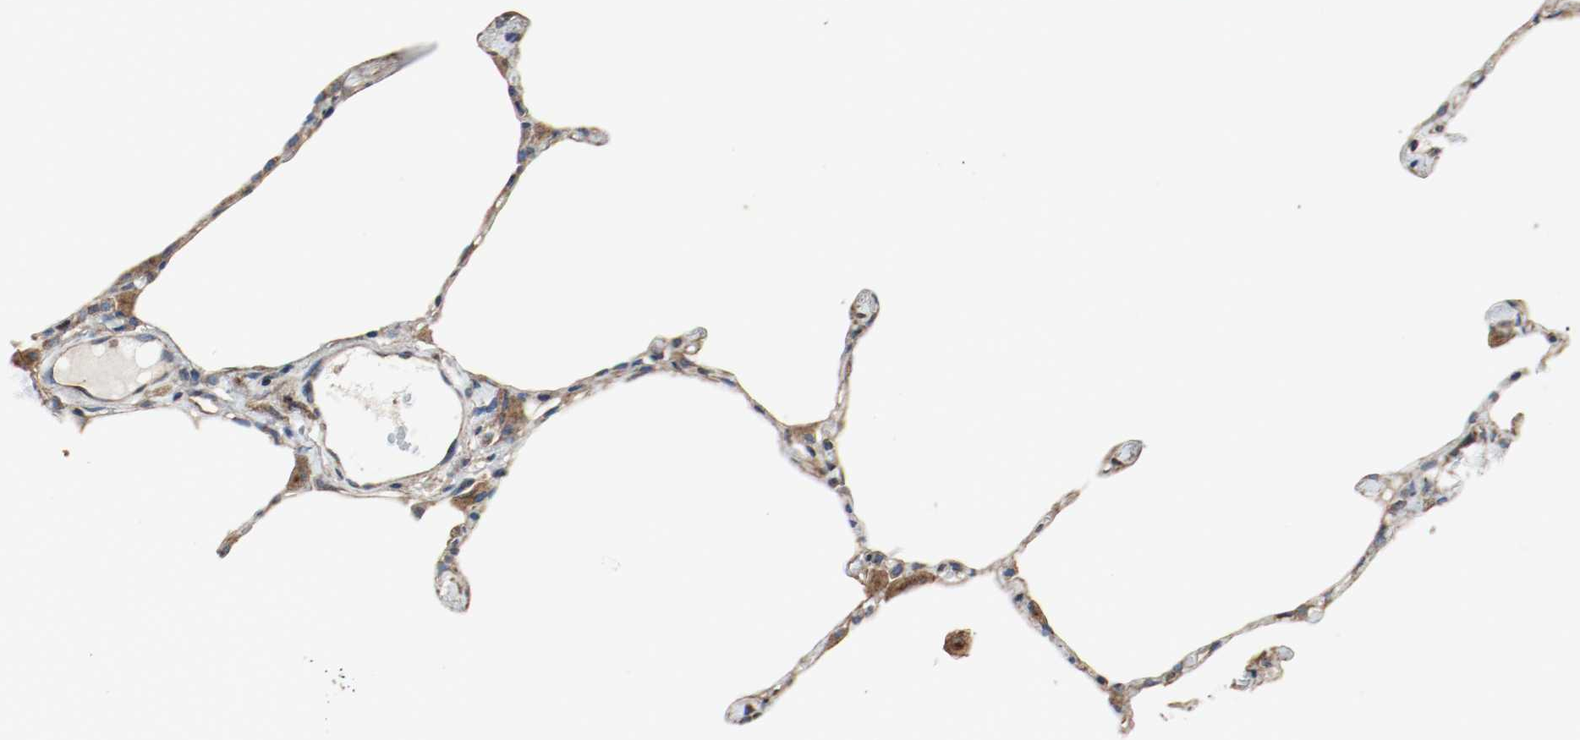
{"staining": {"intensity": "moderate", "quantity": "25%-75%", "location": "cytoplasmic/membranous"}, "tissue": "lung", "cell_type": "Alveolar cells", "image_type": "normal", "snomed": [{"axis": "morphology", "description": "Normal tissue, NOS"}, {"axis": "topography", "description": "Lung"}], "caption": "Immunohistochemistry of normal human lung reveals medium levels of moderate cytoplasmic/membranous positivity in about 25%-75% of alveolar cells.", "gene": "TUBA3D", "patient": {"sex": "female", "age": 49}}